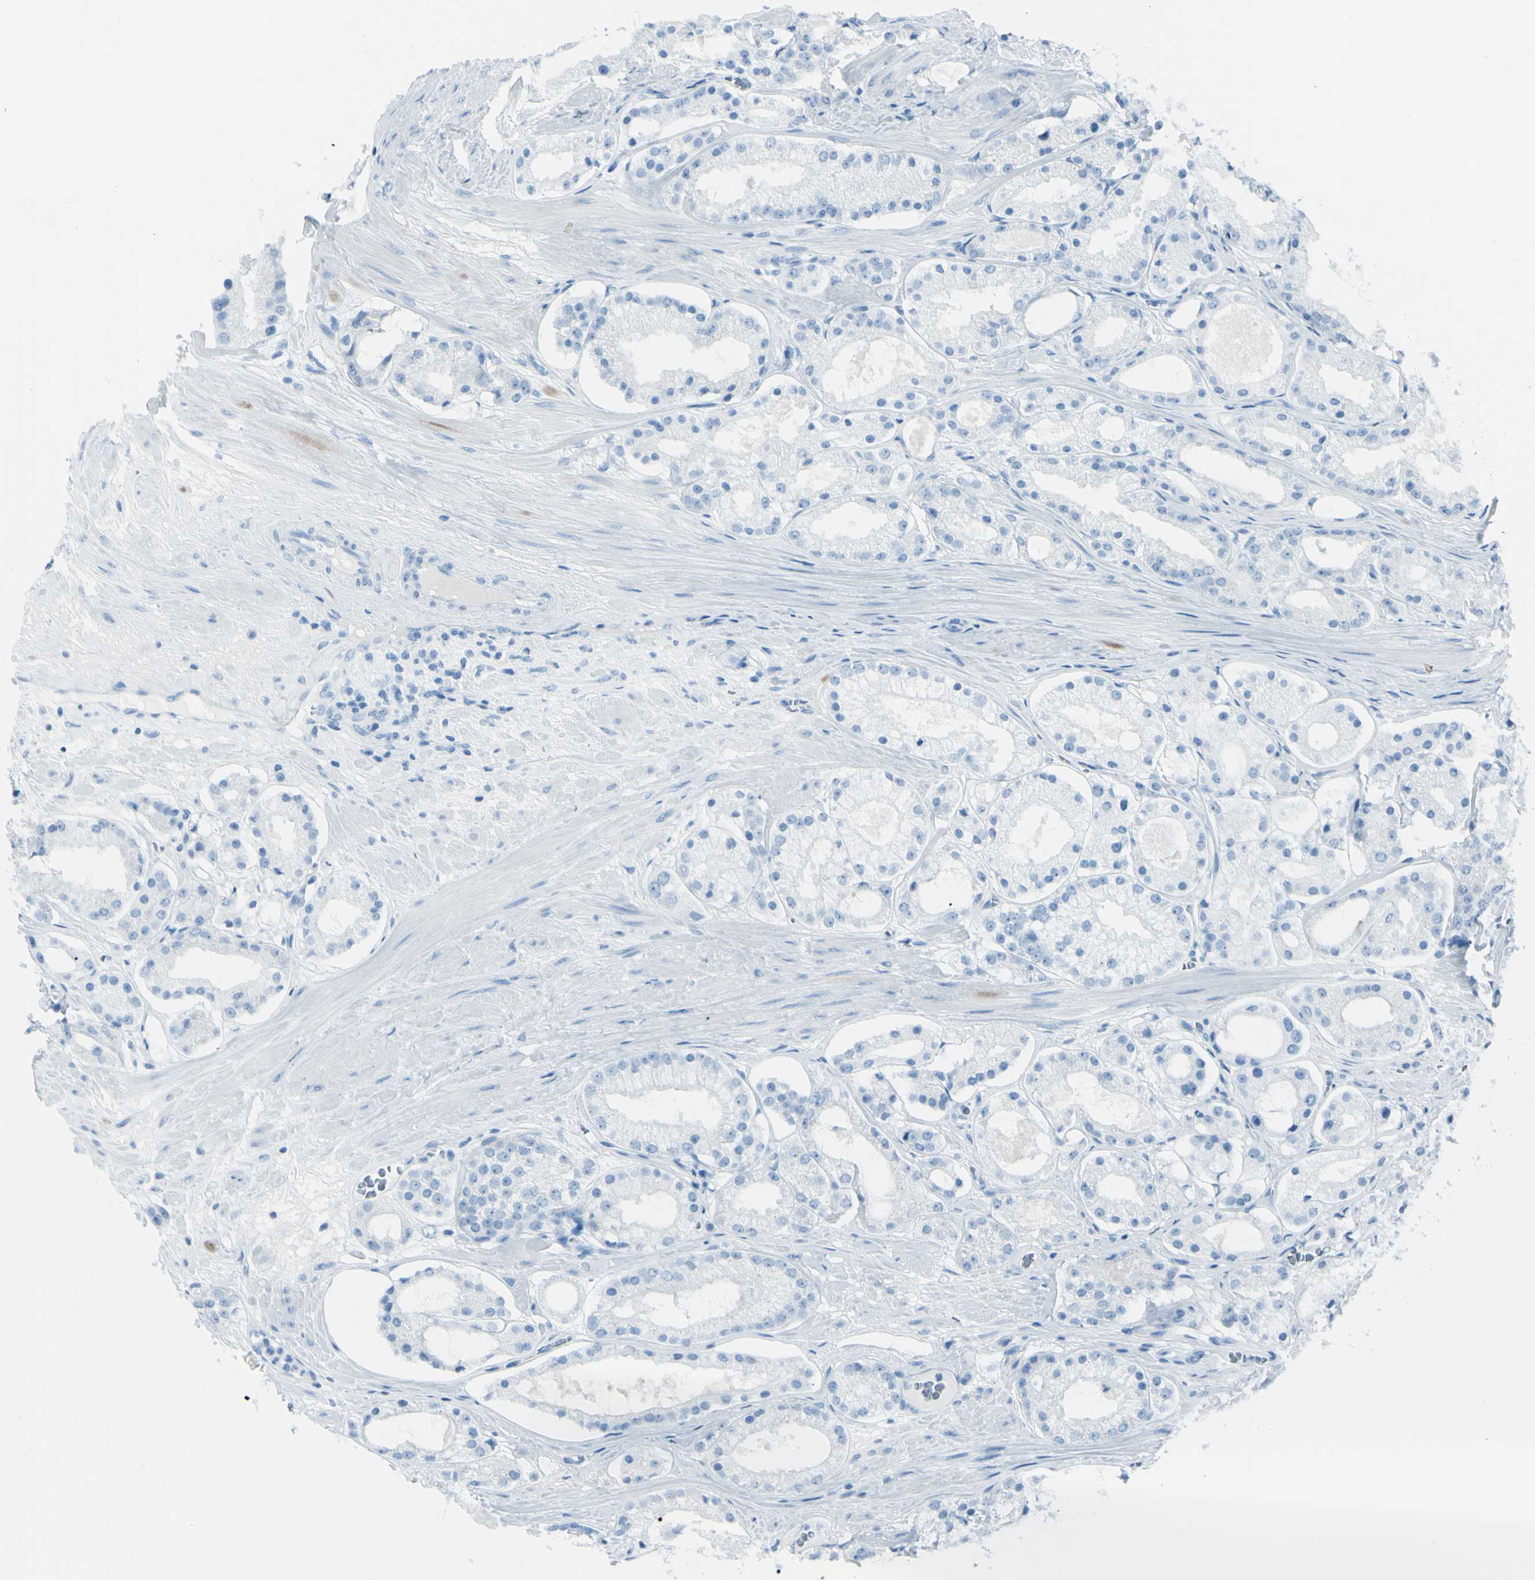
{"staining": {"intensity": "negative", "quantity": "none", "location": "none"}, "tissue": "prostate cancer", "cell_type": "Tumor cells", "image_type": "cancer", "snomed": [{"axis": "morphology", "description": "Adenocarcinoma, High grade"}, {"axis": "topography", "description": "Prostate"}], "caption": "Immunohistochemistry (IHC) micrograph of neoplastic tissue: adenocarcinoma (high-grade) (prostate) stained with DAB exhibits no significant protein staining in tumor cells.", "gene": "TFPI2", "patient": {"sex": "male", "age": 66}}